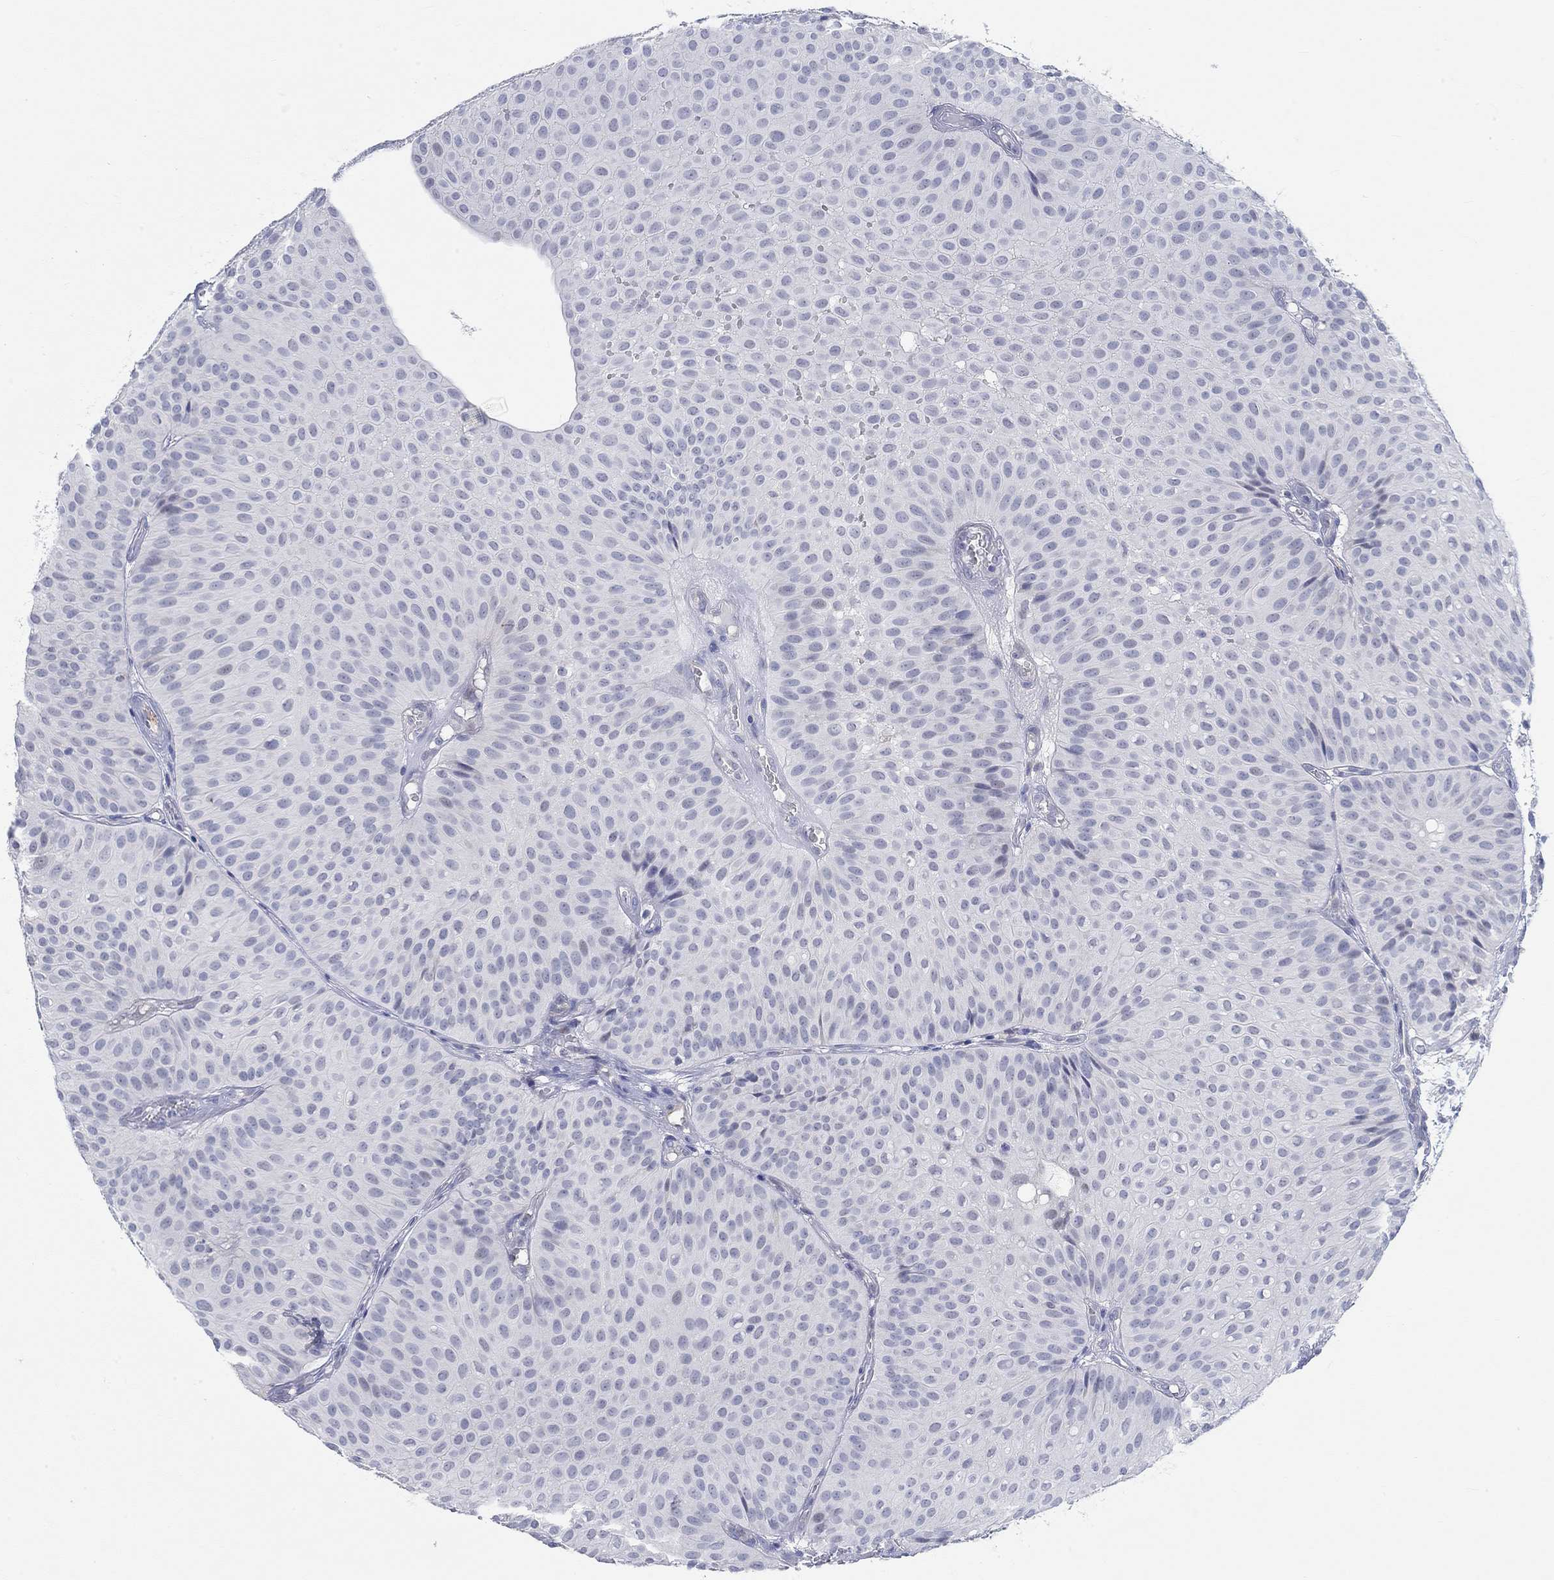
{"staining": {"intensity": "negative", "quantity": "none", "location": "none"}, "tissue": "urothelial cancer", "cell_type": "Tumor cells", "image_type": "cancer", "snomed": [{"axis": "morphology", "description": "Urothelial carcinoma, Low grade"}, {"axis": "topography", "description": "Urinary bladder"}], "caption": "Immunohistochemistry (IHC) micrograph of neoplastic tissue: urothelial cancer stained with DAB (3,3'-diaminobenzidine) shows no significant protein positivity in tumor cells. The staining was performed using DAB (3,3'-diaminobenzidine) to visualize the protein expression in brown, while the nuclei were stained in blue with hematoxylin (Magnification: 20x).", "gene": "NAV3", "patient": {"sex": "male", "age": 64}}